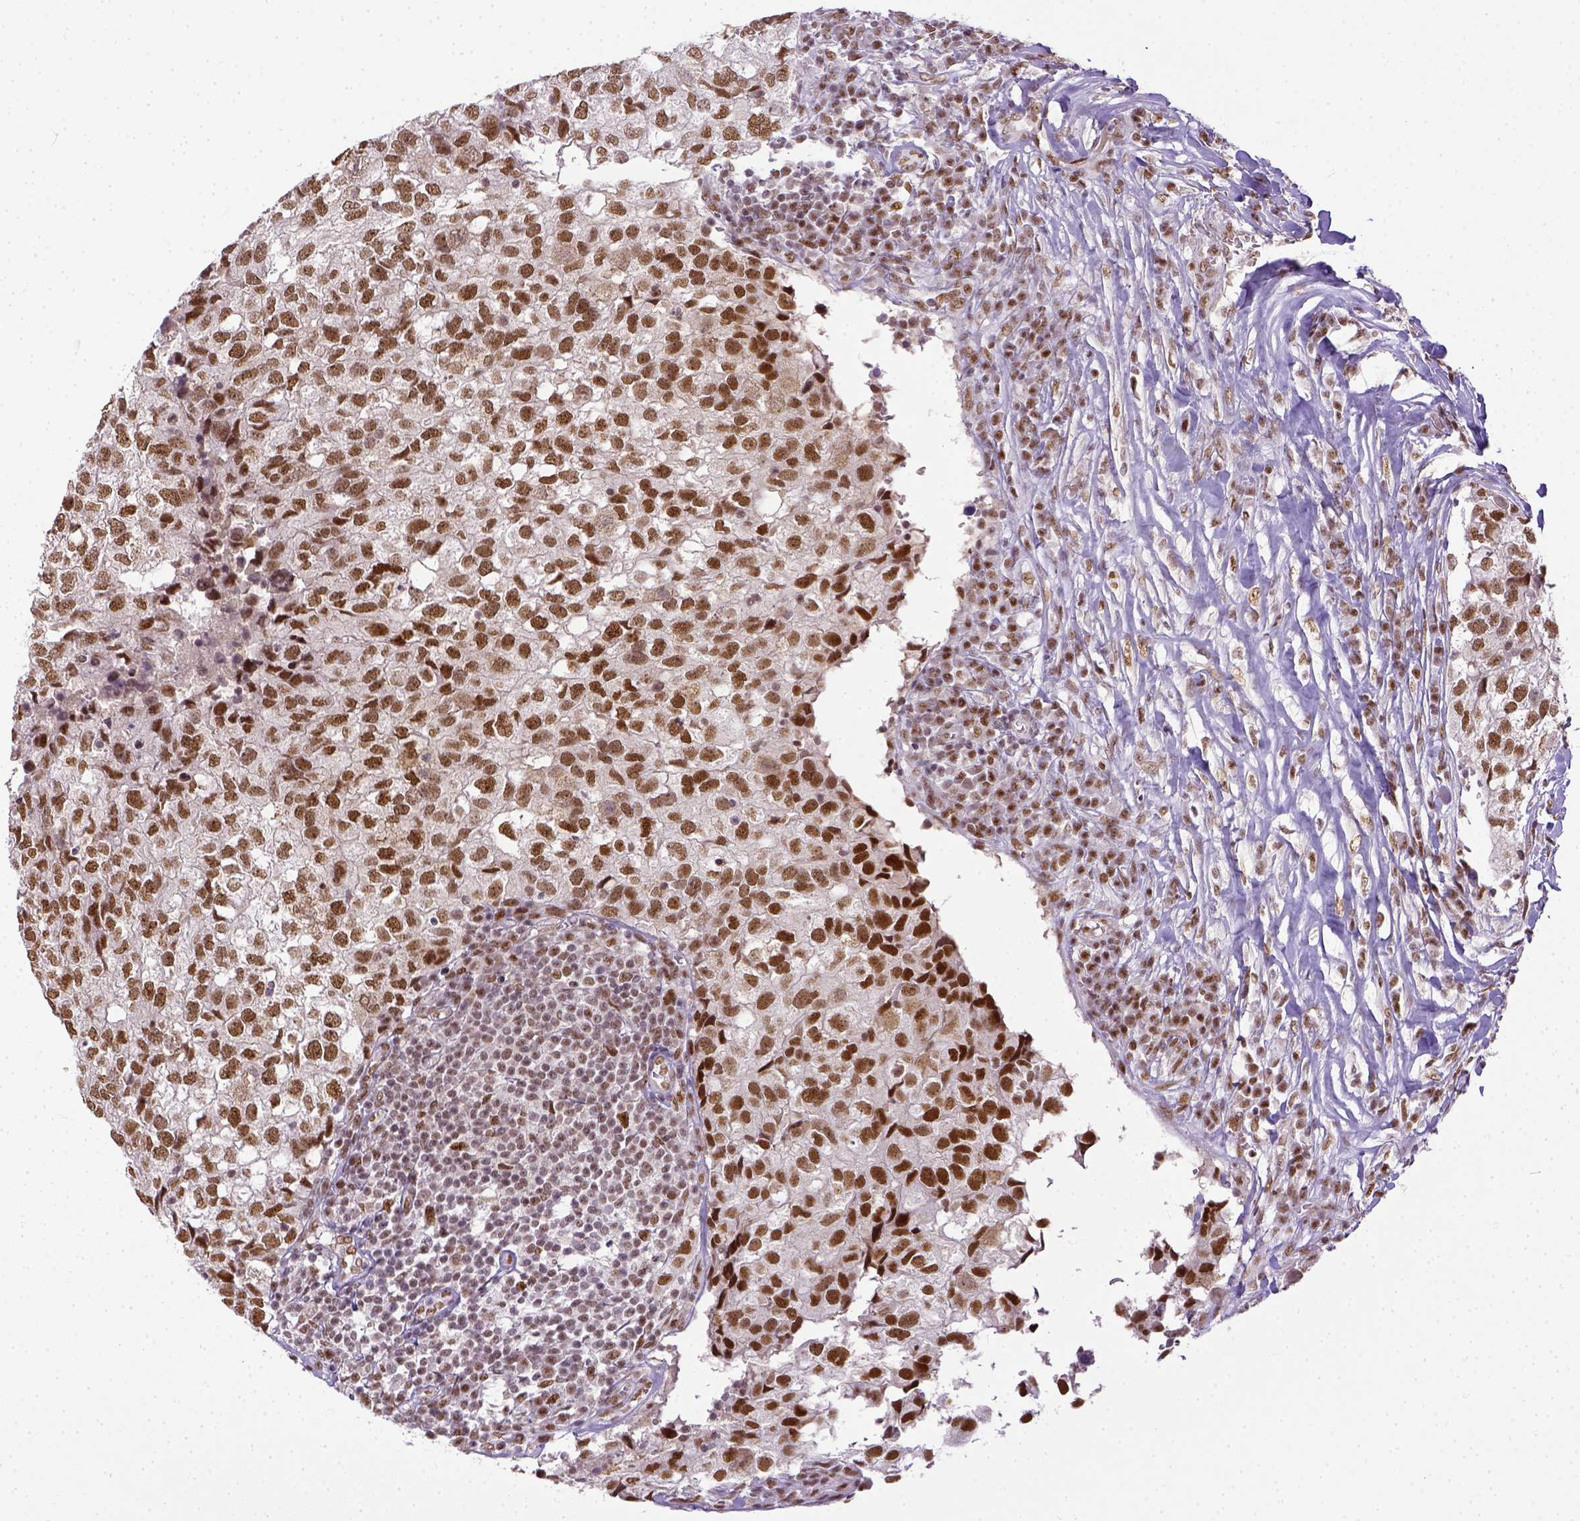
{"staining": {"intensity": "moderate", "quantity": ">75%", "location": "cytoplasmic/membranous"}, "tissue": "breast cancer", "cell_type": "Tumor cells", "image_type": "cancer", "snomed": [{"axis": "morphology", "description": "Duct carcinoma"}, {"axis": "topography", "description": "Breast"}], "caption": "Approximately >75% of tumor cells in human invasive ductal carcinoma (breast) exhibit moderate cytoplasmic/membranous protein staining as visualized by brown immunohistochemical staining.", "gene": "ERCC1", "patient": {"sex": "female", "age": 30}}